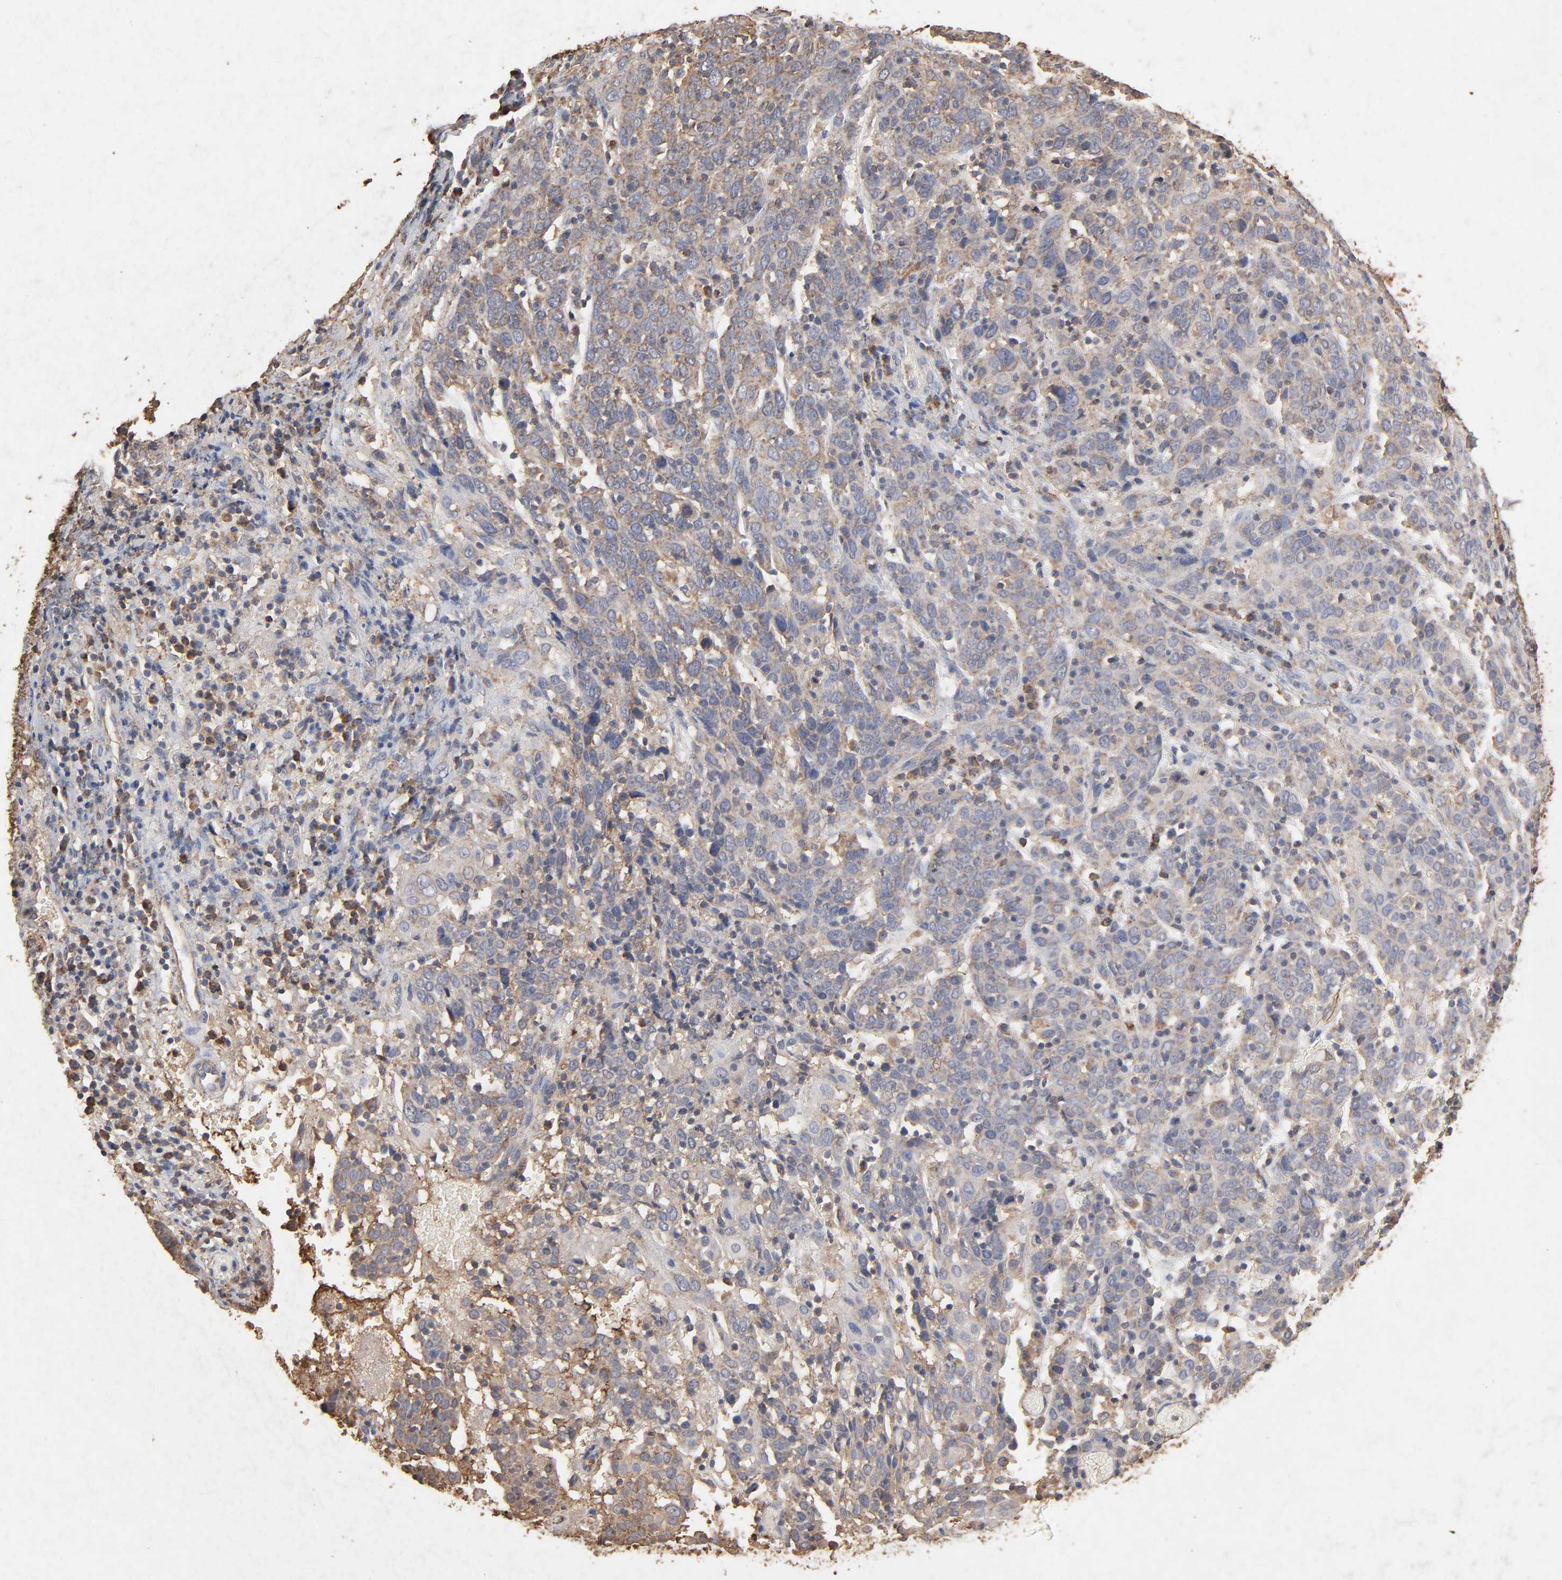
{"staining": {"intensity": "moderate", "quantity": "25%-75%", "location": "cytoplasmic/membranous"}, "tissue": "cervical cancer", "cell_type": "Tumor cells", "image_type": "cancer", "snomed": [{"axis": "morphology", "description": "Normal tissue, NOS"}, {"axis": "morphology", "description": "Squamous cell carcinoma, NOS"}, {"axis": "topography", "description": "Cervix"}], "caption": "Immunohistochemical staining of human cervical squamous cell carcinoma reveals moderate cytoplasmic/membranous protein positivity in about 25%-75% of tumor cells. (DAB IHC, brown staining for protein, blue staining for nuclei).", "gene": "CYCS", "patient": {"sex": "female", "age": 67}}